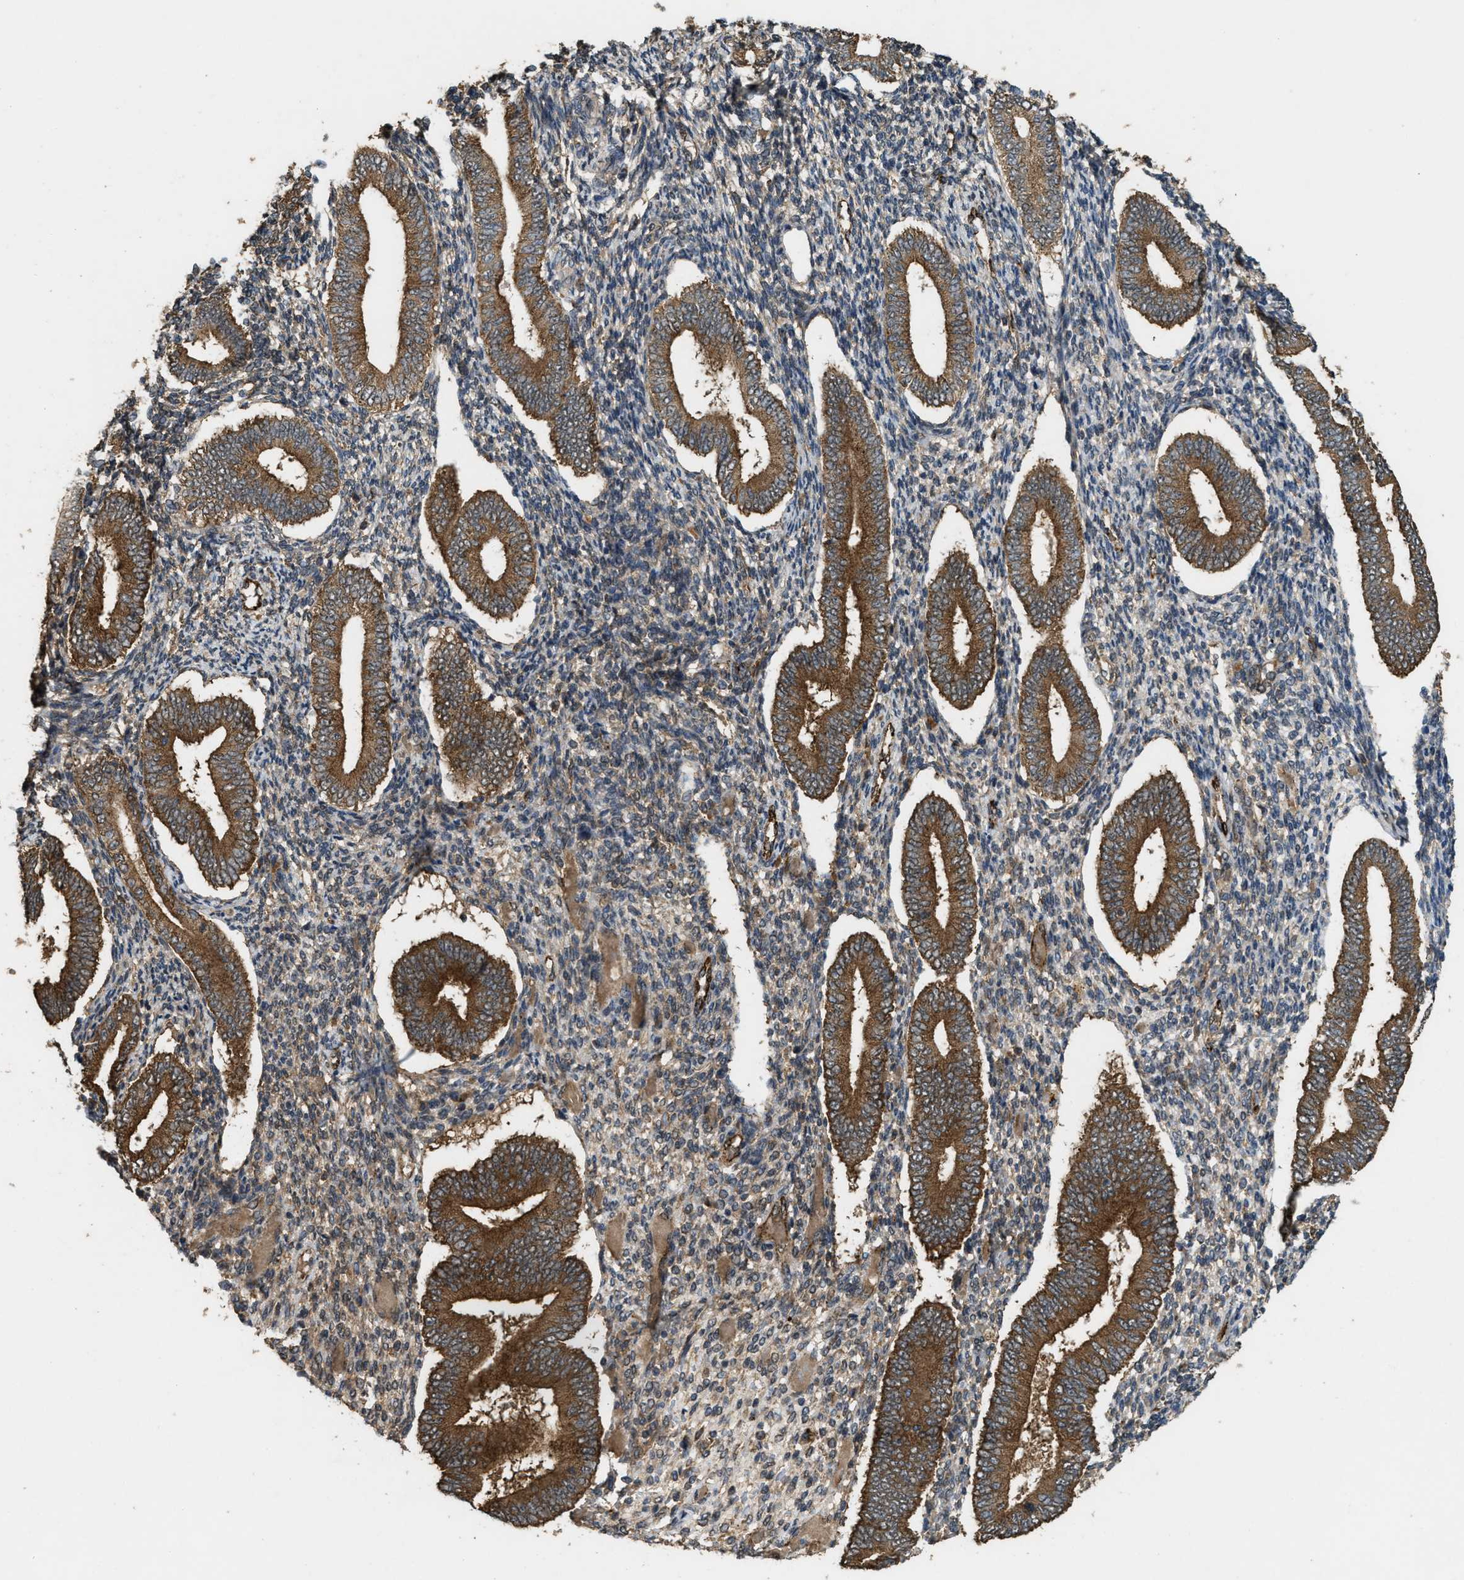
{"staining": {"intensity": "moderate", "quantity": "25%-75%", "location": "cytoplasmic/membranous"}, "tissue": "endometrium", "cell_type": "Cells in endometrial stroma", "image_type": "normal", "snomed": [{"axis": "morphology", "description": "Normal tissue, NOS"}, {"axis": "topography", "description": "Endometrium"}], "caption": "Immunohistochemical staining of unremarkable human endometrium shows moderate cytoplasmic/membranous protein positivity in approximately 25%-75% of cells in endometrial stroma.", "gene": "ARHGEF5", "patient": {"sex": "female", "age": 42}}